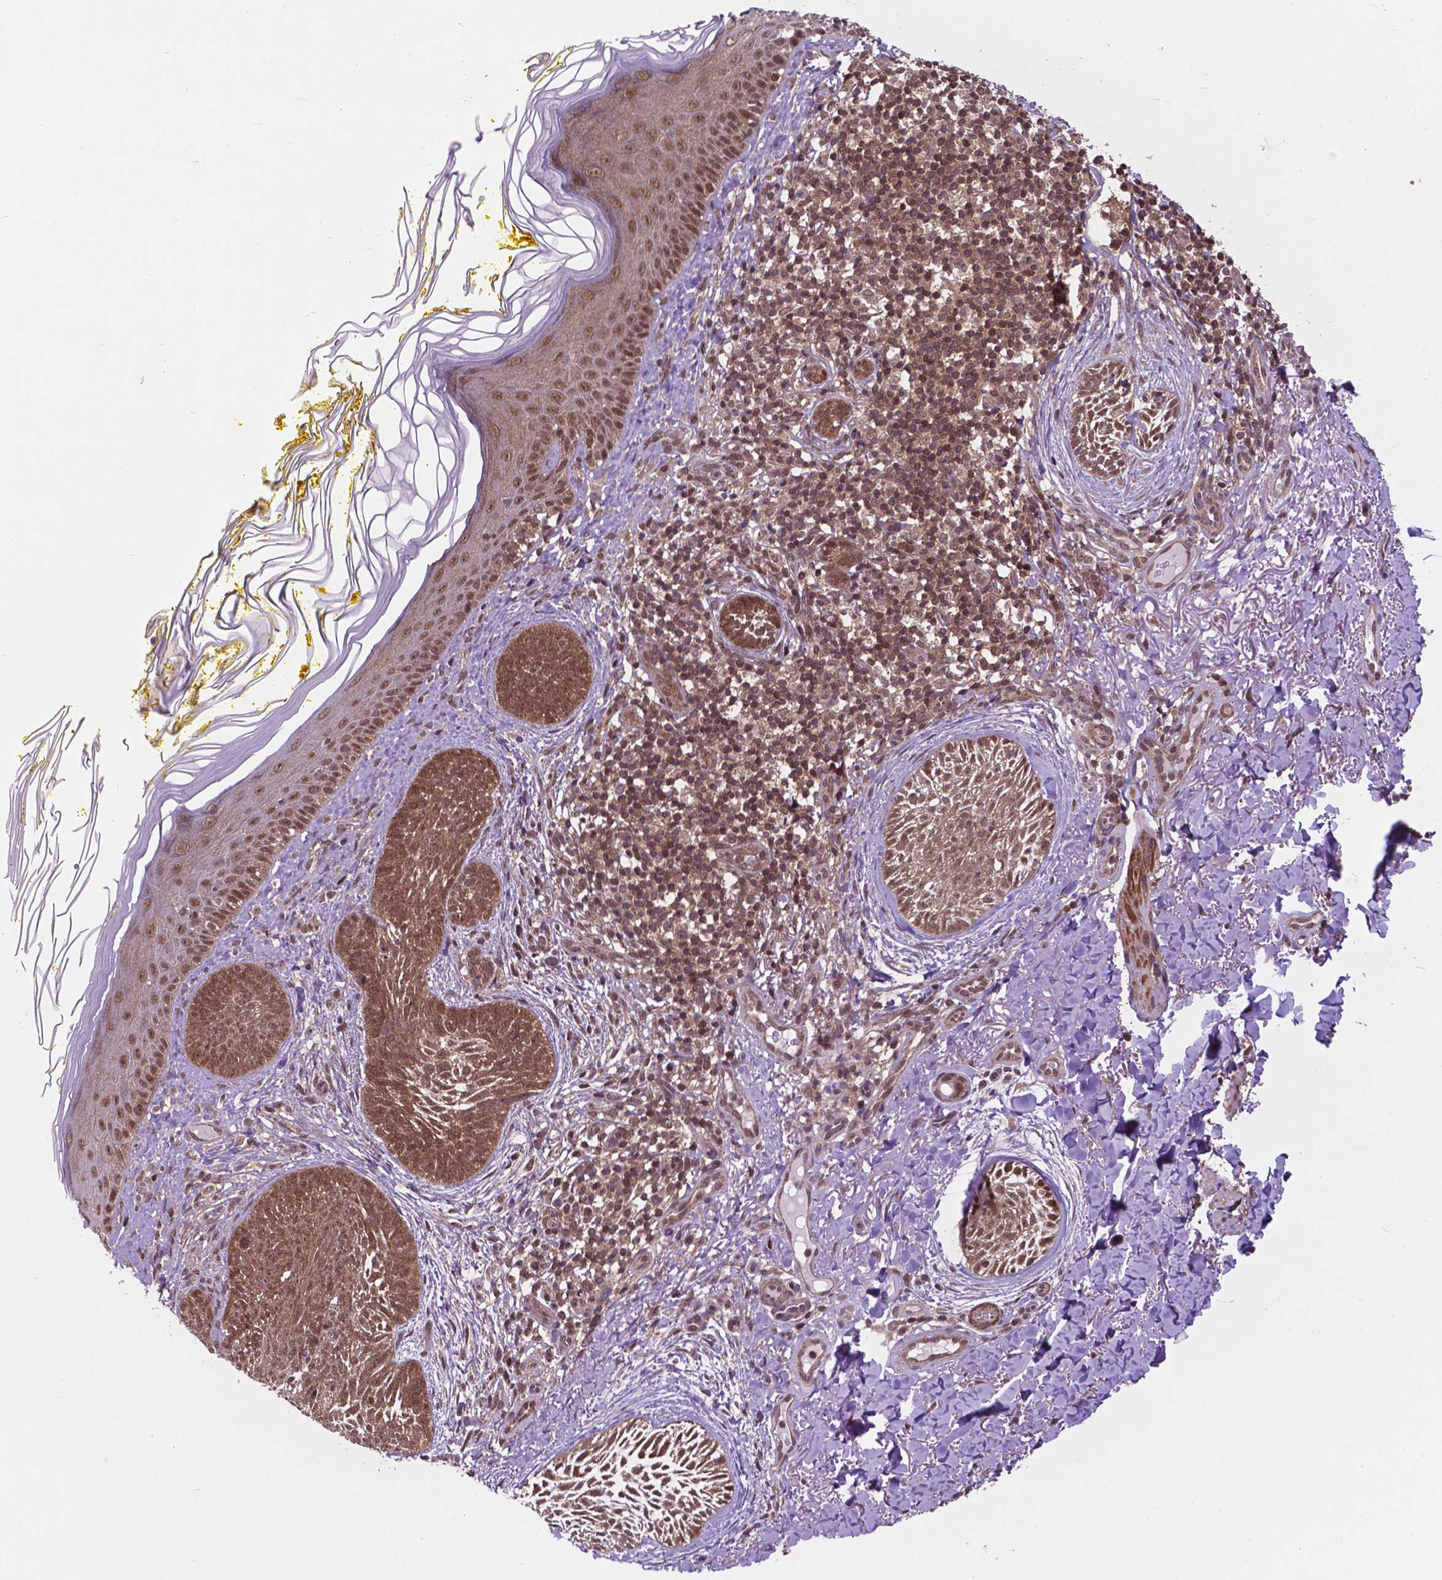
{"staining": {"intensity": "moderate", "quantity": ">75%", "location": "cytoplasmic/membranous,nuclear"}, "tissue": "skin cancer", "cell_type": "Tumor cells", "image_type": "cancer", "snomed": [{"axis": "morphology", "description": "Basal cell carcinoma"}, {"axis": "topography", "description": "Skin"}], "caption": "Protein staining exhibits moderate cytoplasmic/membranous and nuclear positivity in about >75% of tumor cells in basal cell carcinoma (skin).", "gene": "OTUB1", "patient": {"sex": "female", "age": 68}}